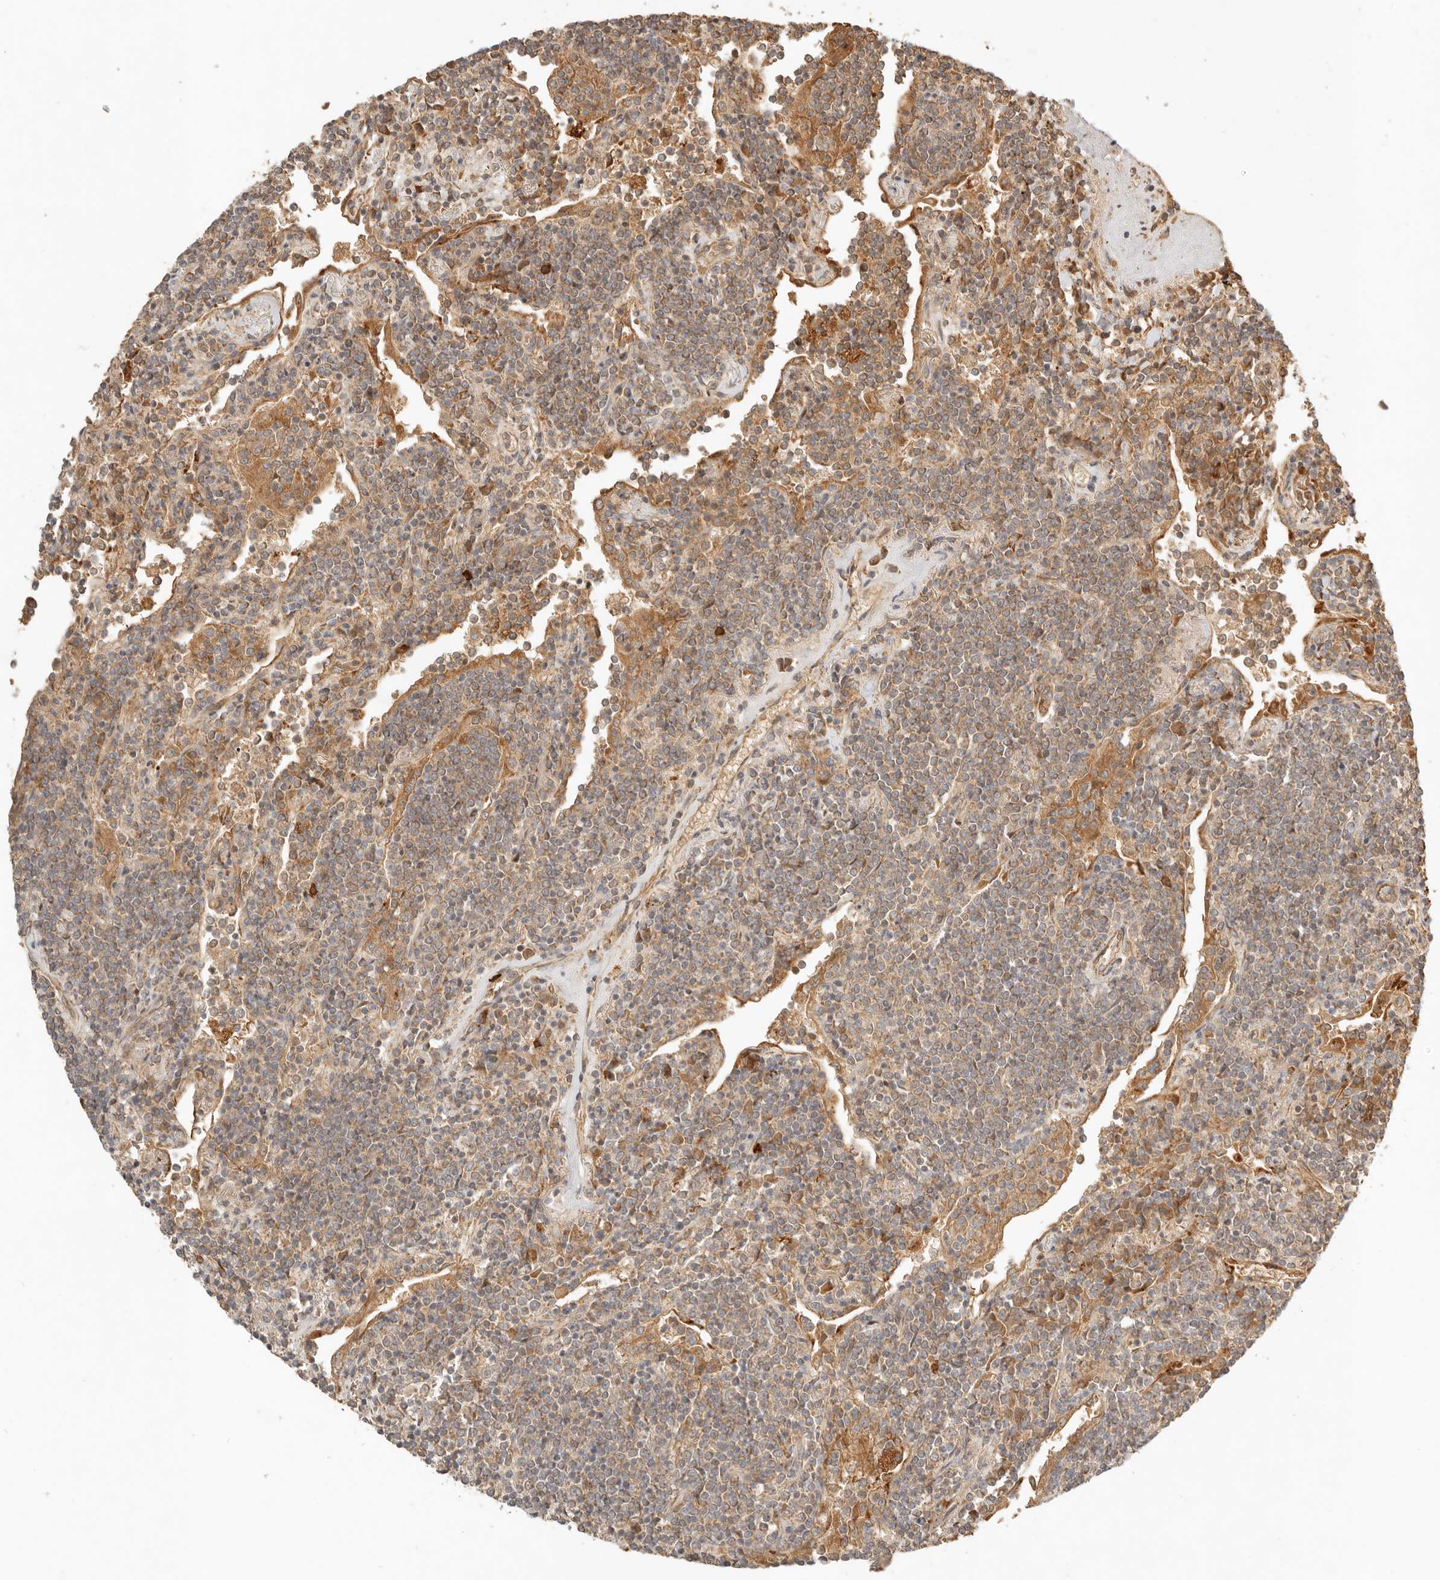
{"staining": {"intensity": "weak", "quantity": ">75%", "location": "cytoplasmic/membranous"}, "tissue": "lymphoma", "cell_type": "Tumor cells", "image_type": "cancer", "snomed": [{"axis": "morphology", "description": "Malignant lymphoma, non-Hodgkin's type, Low grade"}, {"axis": "topography", "description": "Lung"}], "caption": "Human malignant lymphoma, non-Hodgkin's type (low-grade) stained with a brown dye demonstrates weak cytoplasmic/membranous positive staining in about >75% of tumor cells.", "gene": "CLEC4C", "patient": {"sex": "female", "age": 71}}